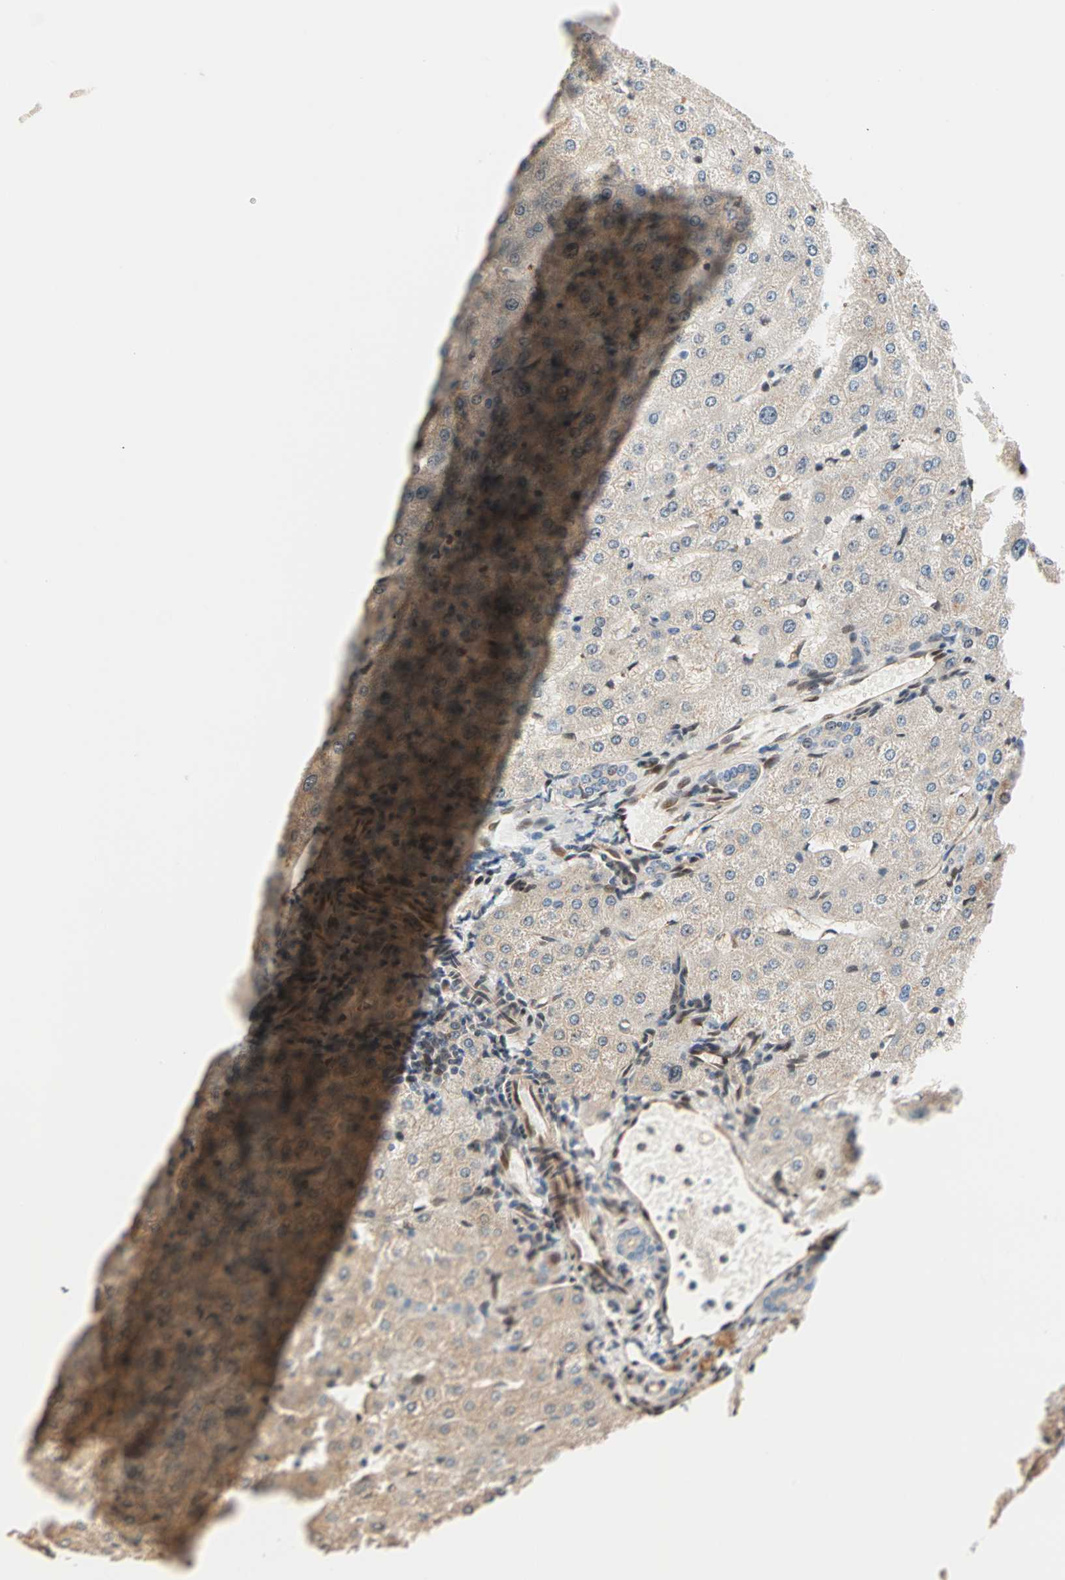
{"staining": {"intensity": "weak", "quantity": ">75%", "location": "cytoplasmic/membranous"}, "tissue": "liver", "cell_type": "Cholangiocytes", "image_type": "normal", "snomed": [{"axis": "morphology", "description": "Normal tissue, NOS"}, {"axis": "morphology", "description": "Fibrosis, NOS"}, {"axis": "topography", "description": "Liver"}], "caption": "IHC histopathology image of normal human liver stained for a protein (brown), which exhibits low levels of weak cytoplasmic/membranous expression in approximately >75% of cholangiocytes.", "gene": "HECW1", "patient": {"sex": "female", "age": 29}}